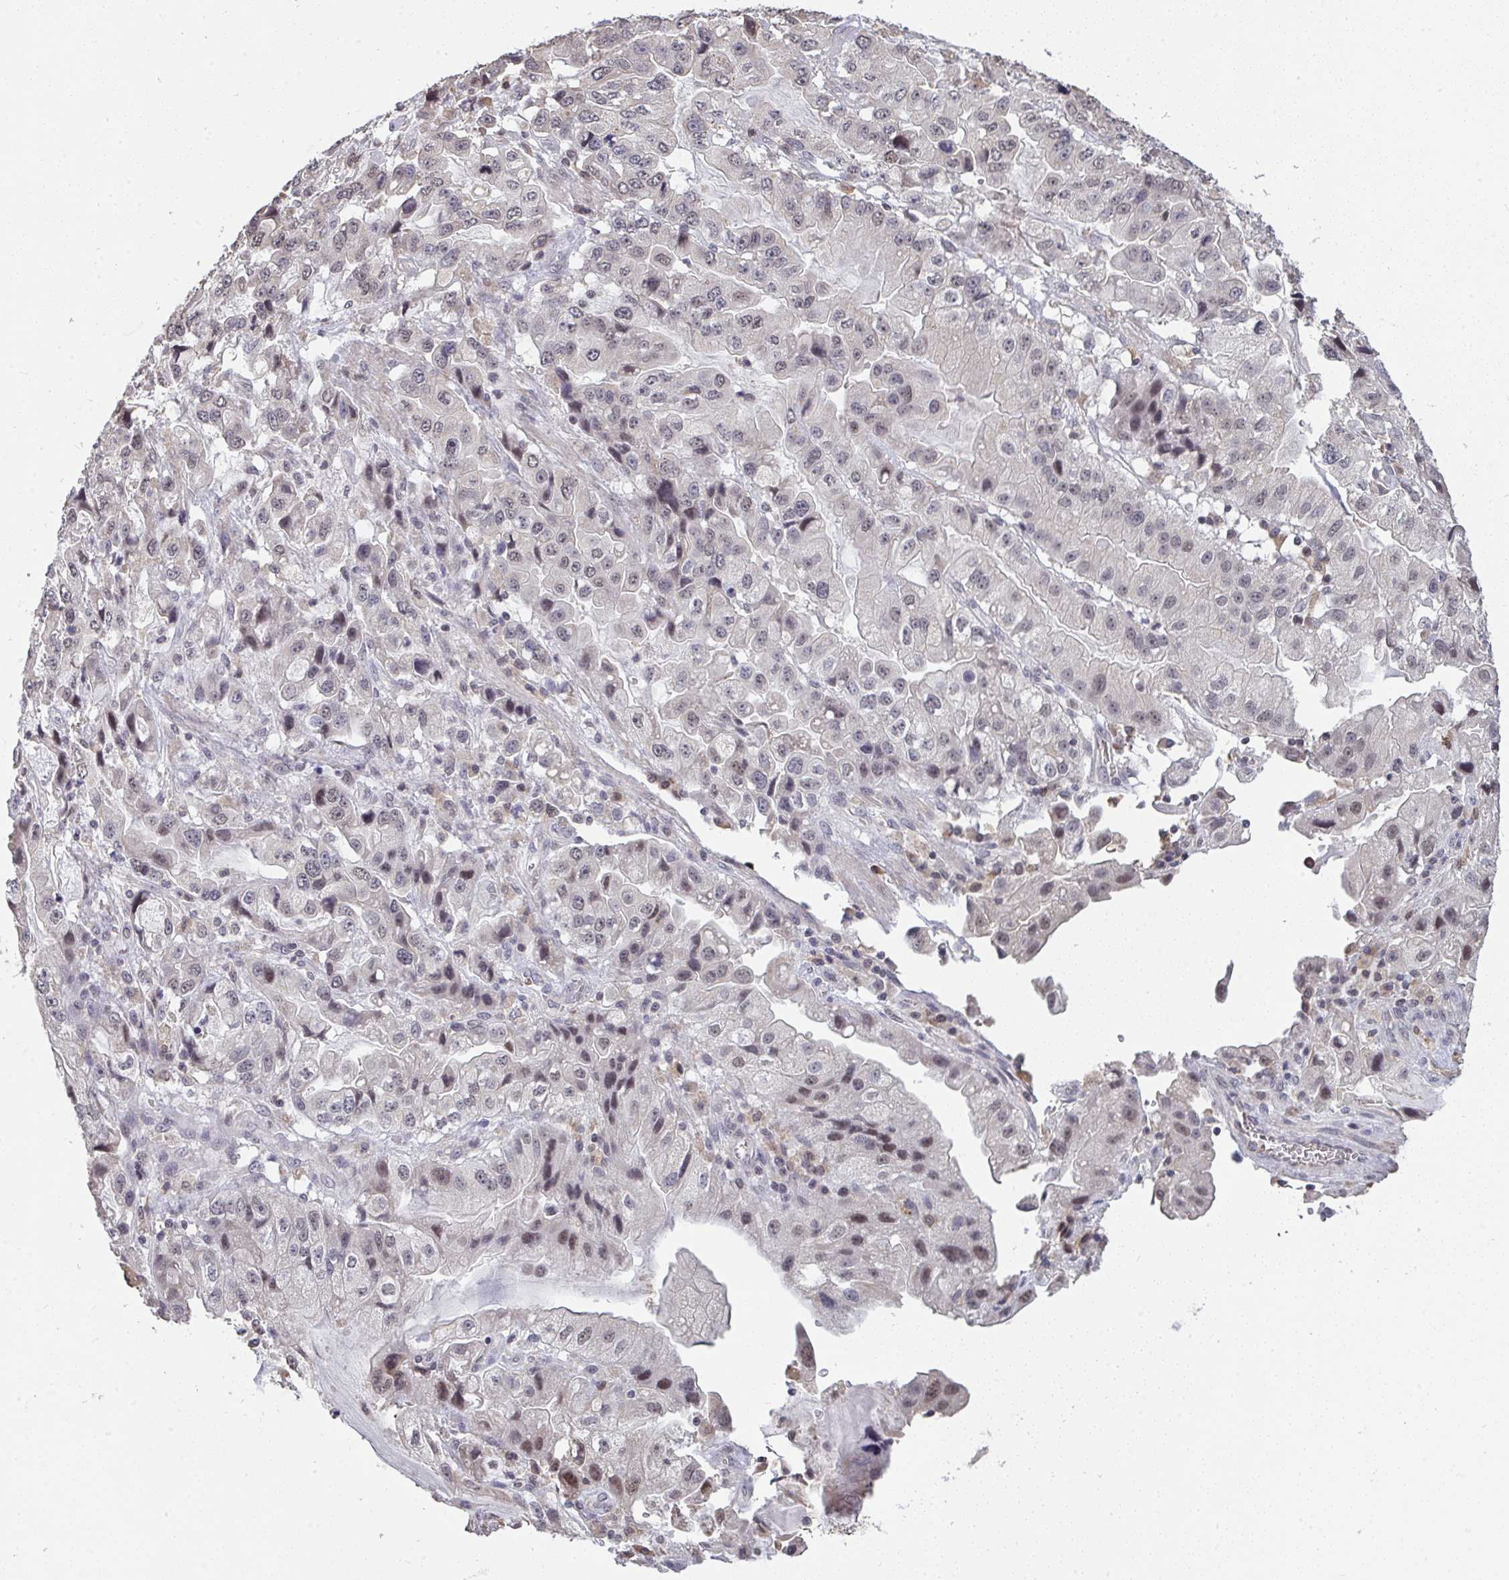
{"staining": {"intensity": "weak", "quantity": "<25%", "location": "nuclear"}, "tissue": "stomach cancer", "cell_type": "Tumor cells", "image_type": "cancer", "snomed": [{"axis": "morphology", "description": "Adenocarcinoma, NOS"}, {"axis": "topography", "description": "Stomach, lower"}], "caption": "Immunohistochemistry of human stomach cancer reveals no staining in tumor cells.", "gene": "SAP30", "patient": {"sex": "female", "age": 93}}